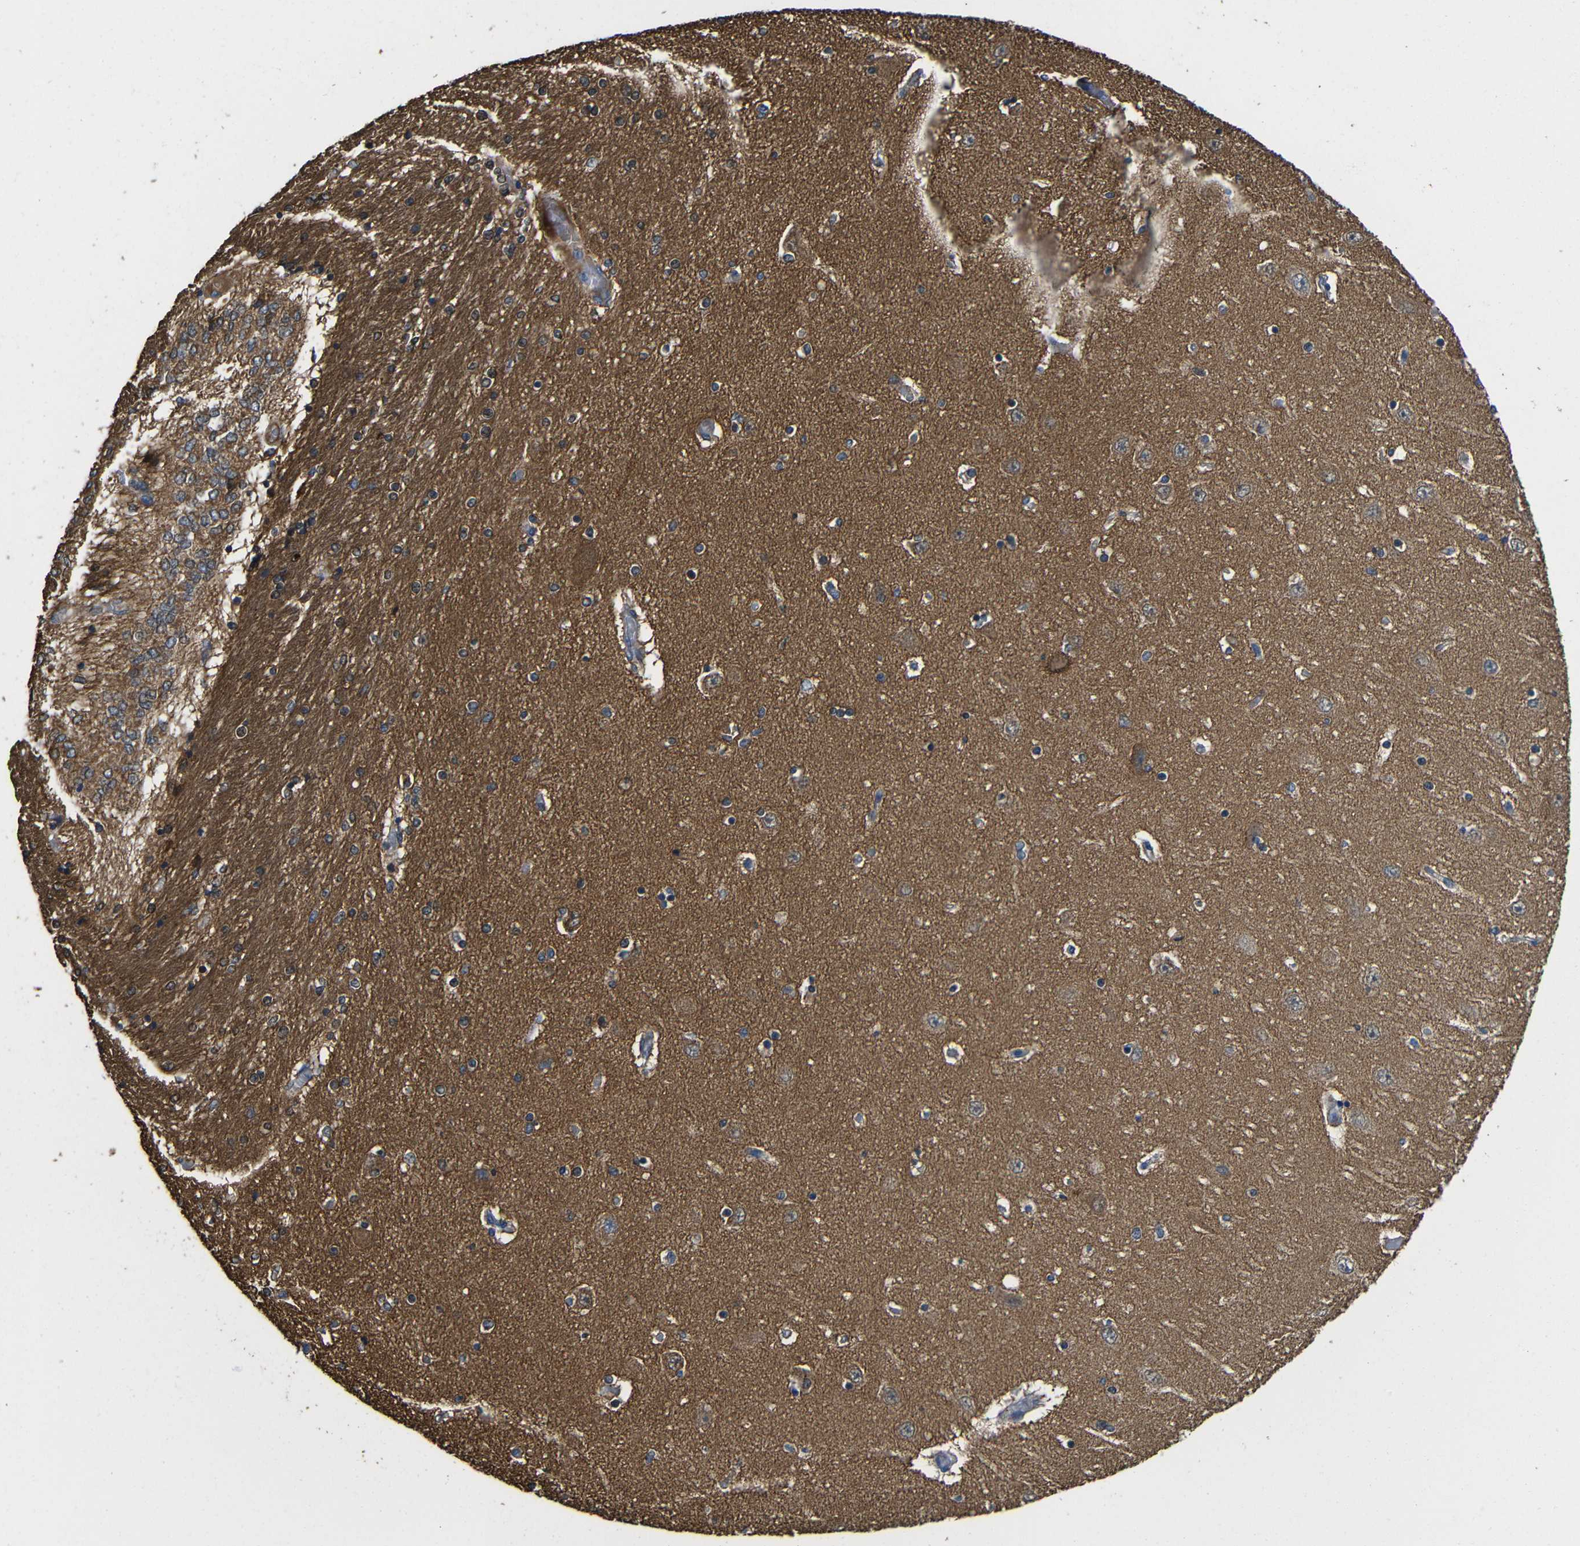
{"staining": {"intensity": "moderate", "quantity": "<25%", "location": "cytoplasmic/membranous"}, "tissue": "hippocampus", "cell_type": "Glial cells", "image_type": "normal", "snomed": [{"axis": "morphology", "description": "Normal tissue, NOS"}, {"axis": "topography", "description": "Hippocampus"}], "caption": "Hippocampus stained with IHC displays moderate cytoplasmic/membranous expression in approximately <25% of glial cells.", "gene": "GDI1", "patient": {"sex": "female", "age": 54}}